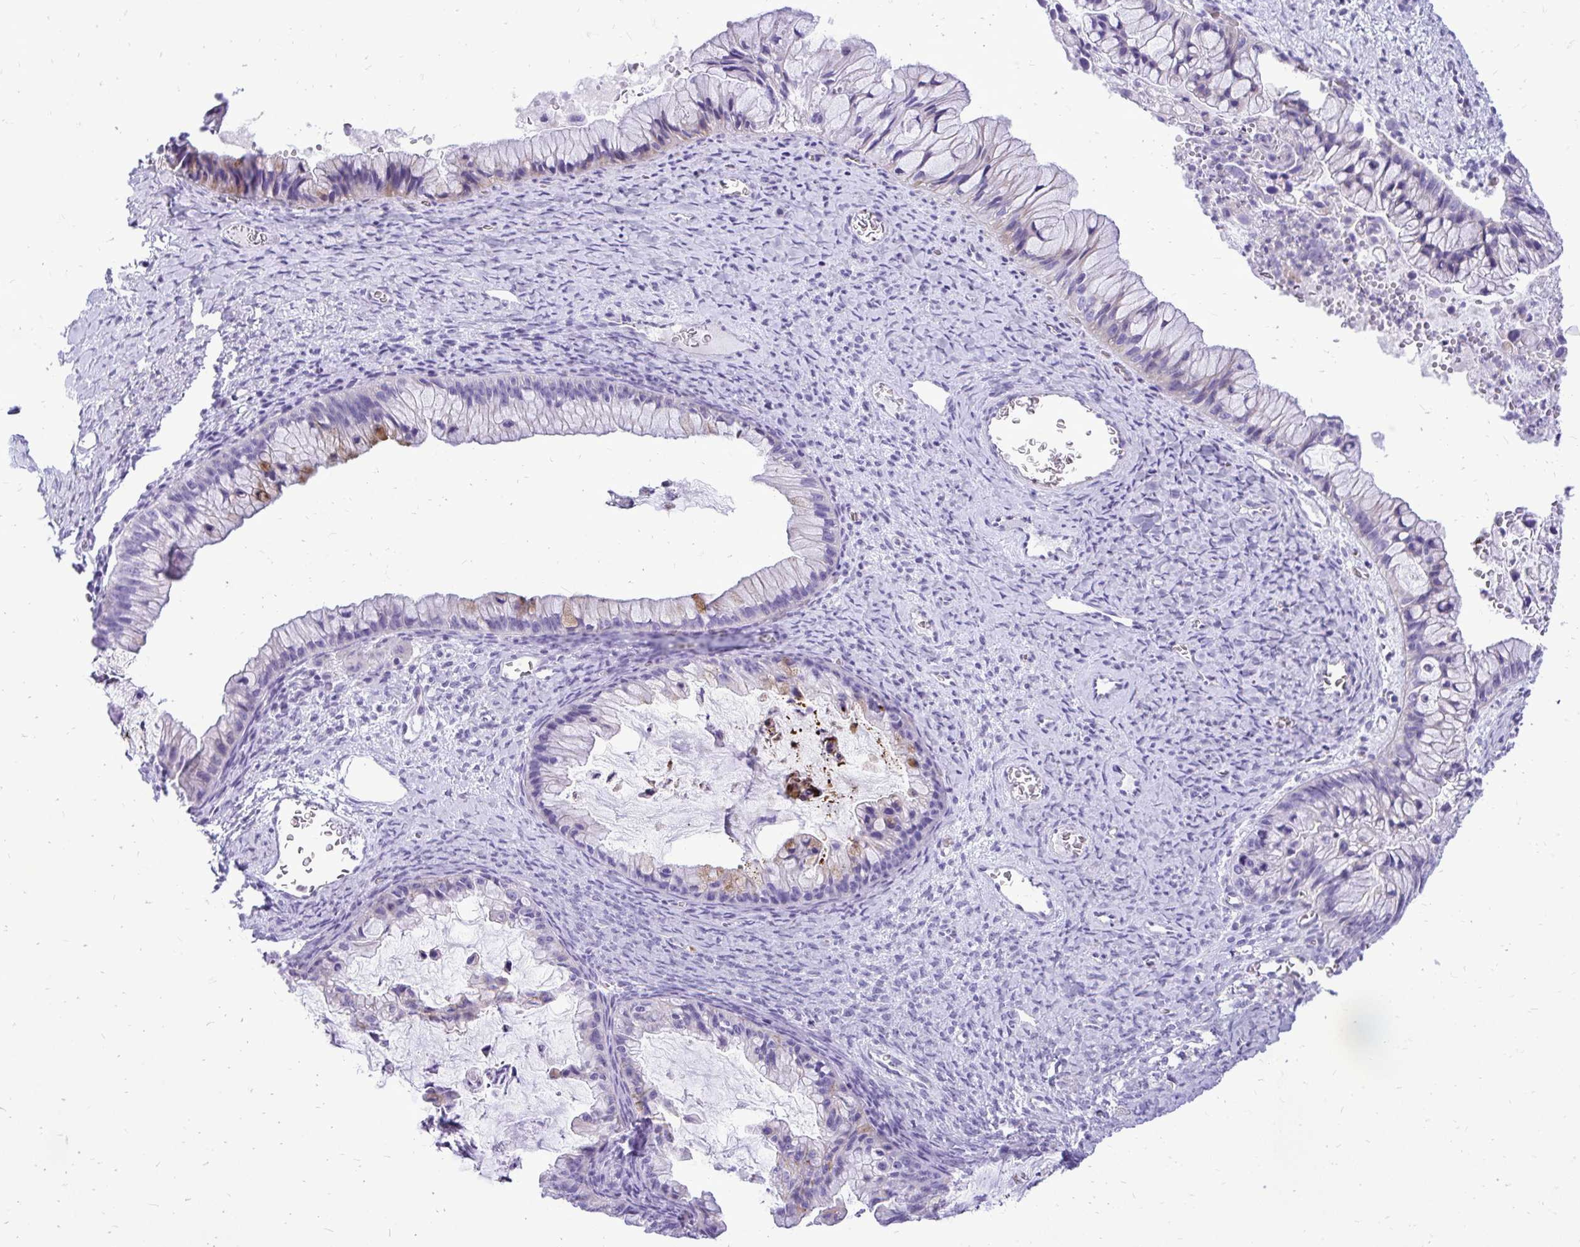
{"staining": {"intensity": "negative", "quantity": "none", "location": "none"}, "tissue": "ovarian cancer", "cell_type": "Tumor cells", "image_type": "cancer", "snomed": [{"axis": "morphology", "description": "Cystadenocarcinoma, mucinous, NOS"}, {"axis": "topography", "description": "Ovary"}], "caption": "The IHC image has no significant positivity in tumor cells of ovarian mucinous cystadenocarcinoma tissue. Brightfield microscopy of immunohistochemistry stained with DAB (brown) and hematoxylin (blue), captured at high magnification.", "gene": "PELI3", "patient": {"sex": "female", "age": 72}}